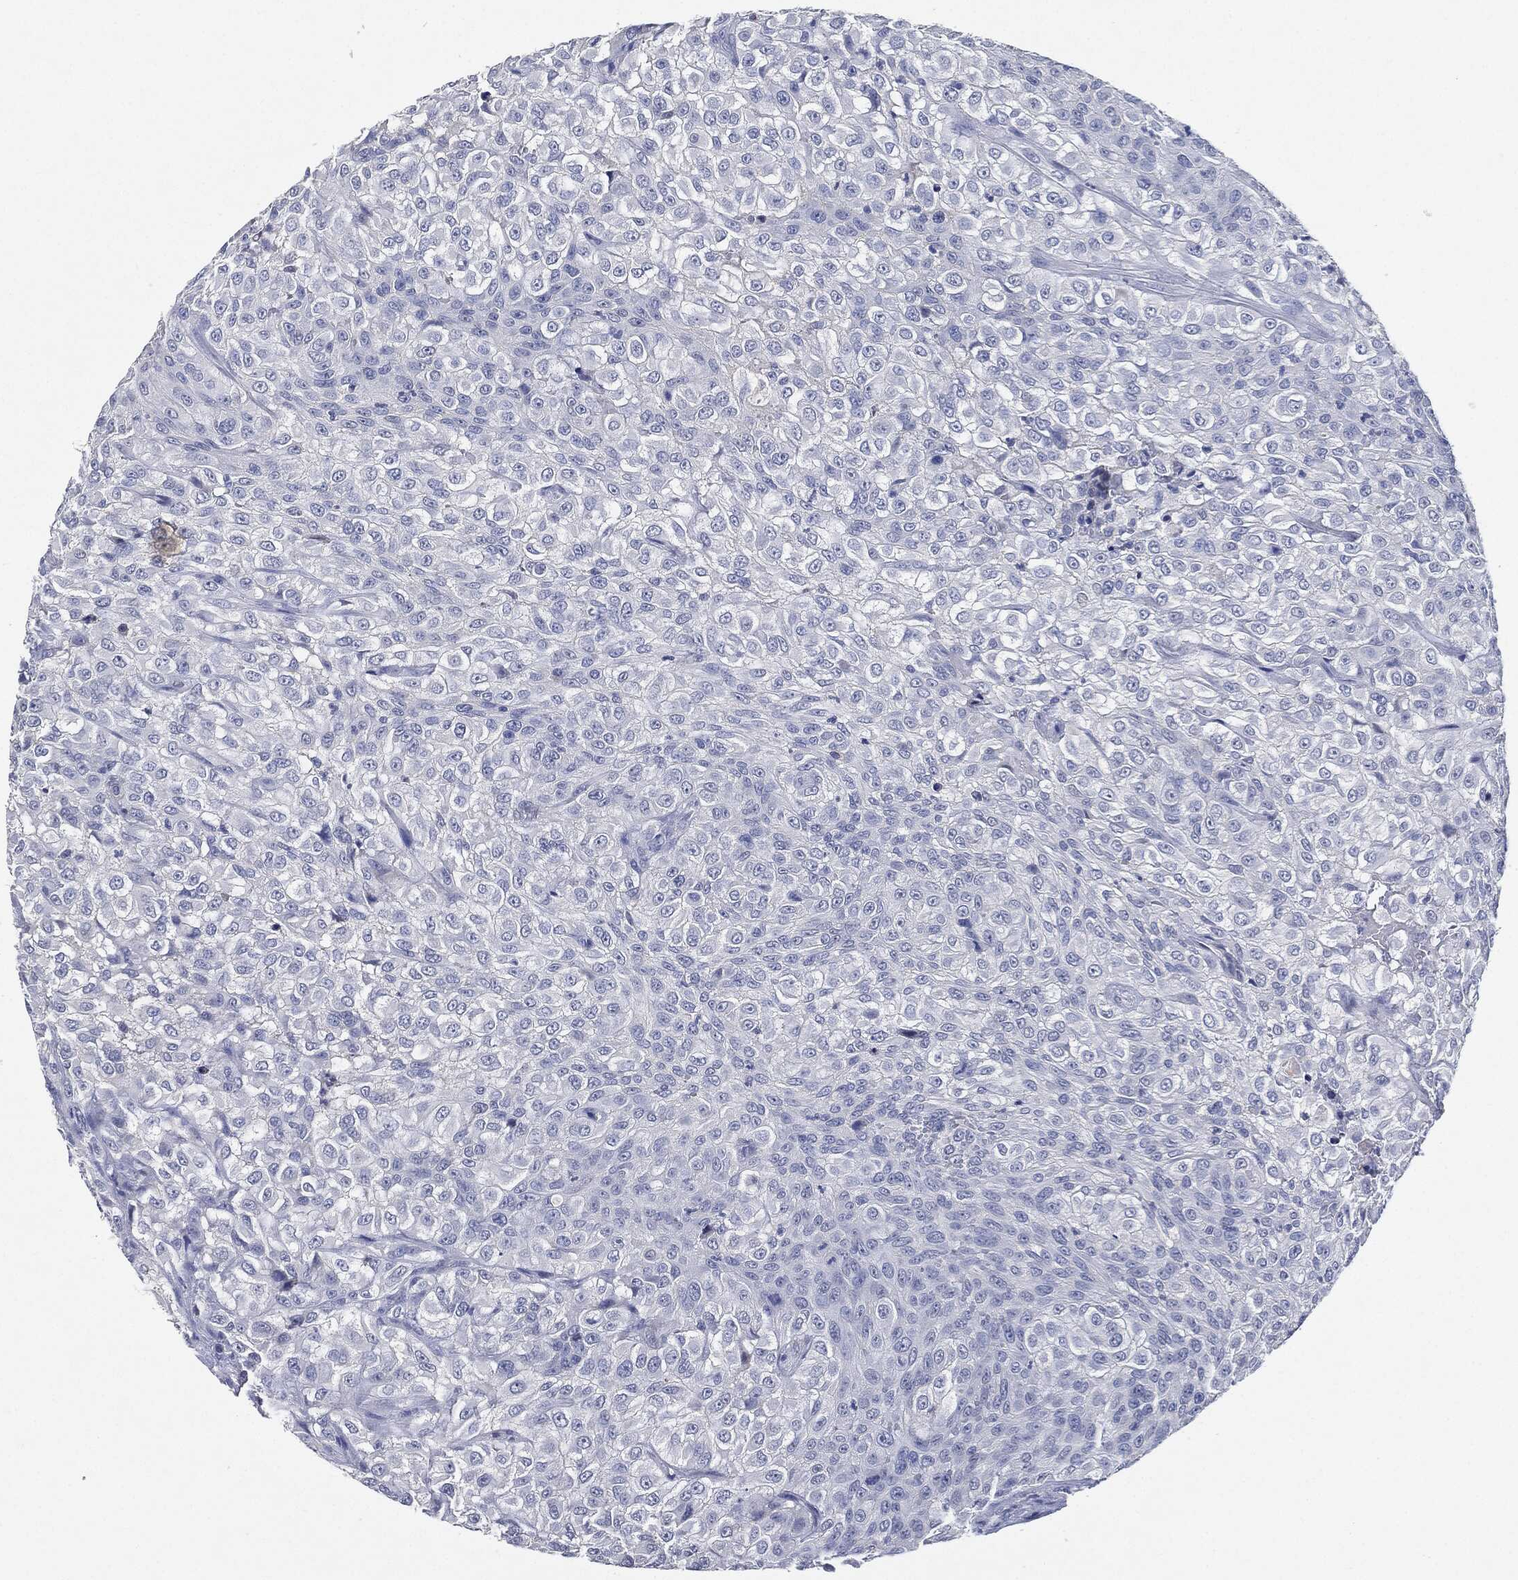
{"staining": {"intensity": "negative", "quantity": "none", "location": "none"}, "tissue": "urothelial cancer", "cell_type": "Tumor cells", "image_type": "cancer", "snomed": [{"axis": "morphology", "description": "Urothelial carcinoma, High grade"}, {"axis": "topography", "description": "Urinary bladder"}], "caption": "A high-resolution photomicrograph shows IHC staining of urothelial carcinoma (high-grade), which exhibits no significant expression in tumor cells.", "gene": "NTRK1", "patient": {"sex": "male", "age": 56}}